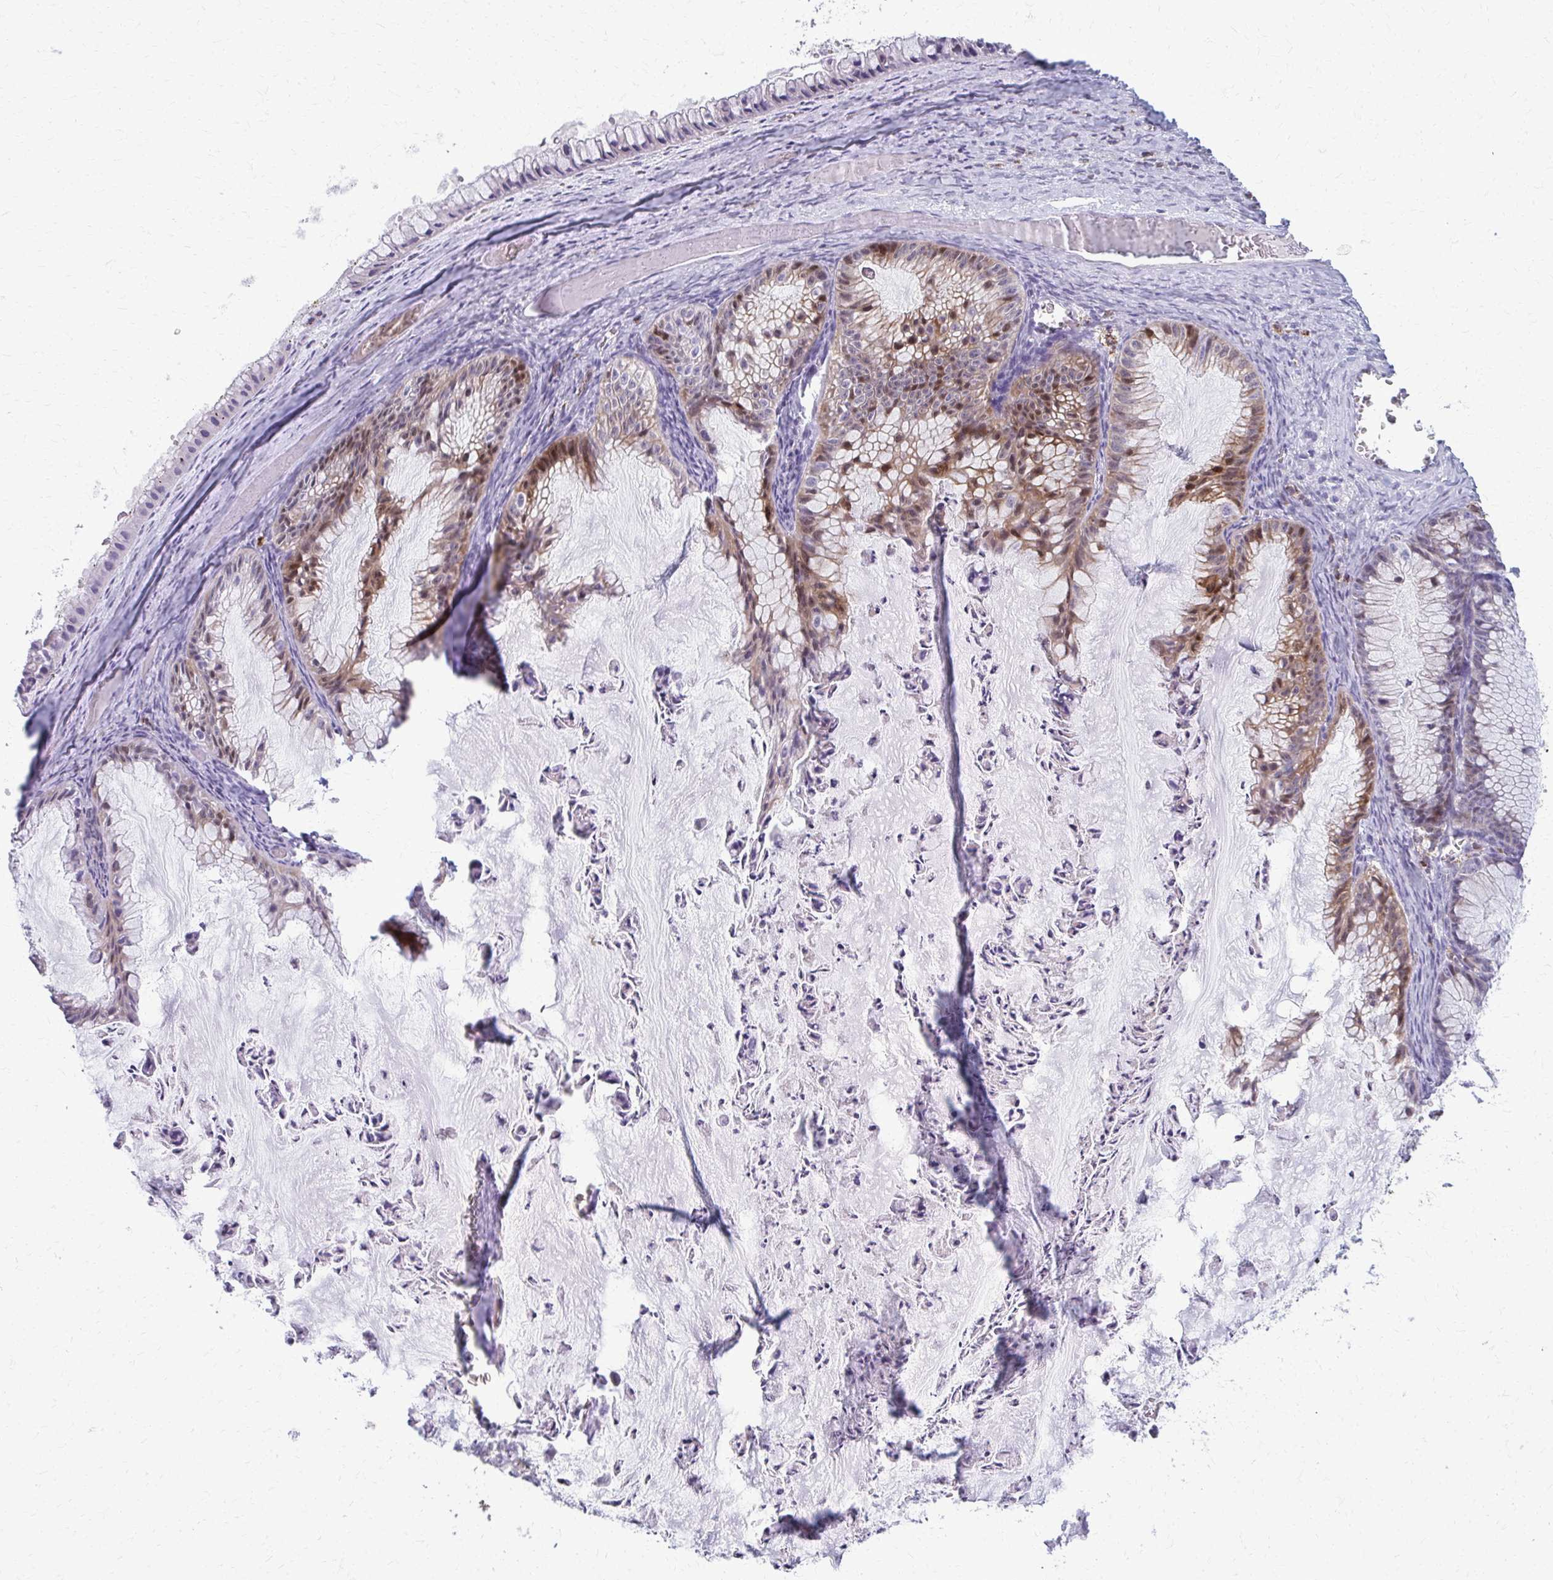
{"staining": {"intensity": "moderate", "quantity": "<25%", "location": "cytoplasmic/membranous,nuclear"}, "tissue": "ovarian cancer", "cell_type": "Tumor cells", "image_type": "cancer", "snomed": [{"axis": "morphology", "description": "Cystadenocarcinoma, mucinous, NOS"}, {"axis": "topography", "description": "Ovary"}], "caption": "Ovarian mucinous cystadenocarcinoma stained for a protein (brown) demonstrates moderate cytoplasmic/membranous and nuclear positive expression in about <25% of tumor cells.", "gene": "OR4M1", "patient": {"sex": "female", "age": 72}}